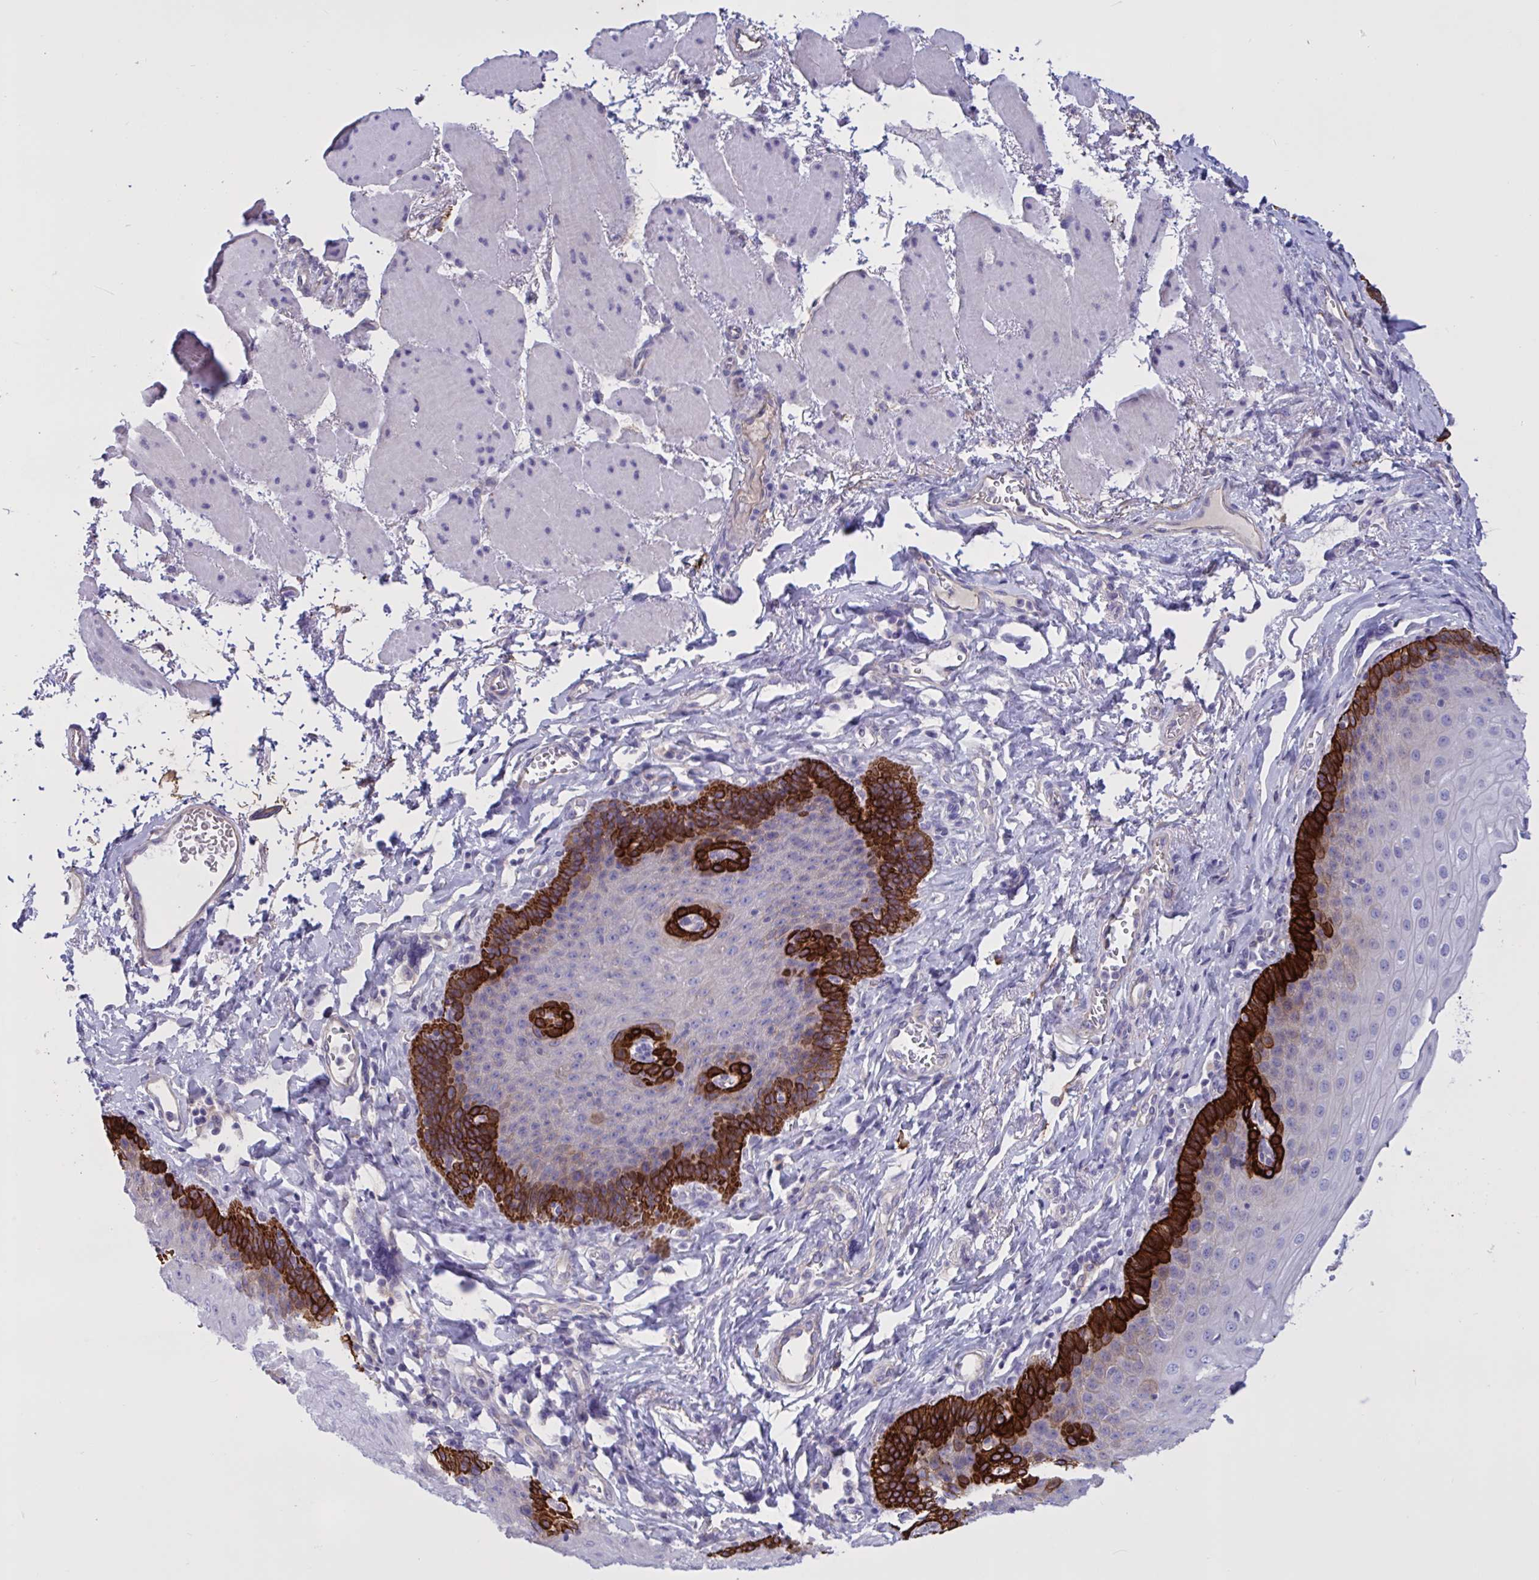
{"staining": {"intensity": "strong", "quantity": "<25%", "location": "cytoplasmic/membranous"}, "tissue": "esophagus", "cell_type": "Squamous epithelial cells", "image_type": "normal", "snomed": [{"axis": "morphology", "description": "Normal tissue, NOS"}, {"axis": "topography", "description": "Esophagus"}], "caption": "DAB immunohistochemical staining of benign esophagus demonstrates strong cytoplasmic/membranous protein expression in approximately <25% of squamous epithelial cells. (DAB (3,3'-diaminobenzidine) = brown stain, brightfield microscopy at high magnification).", "gene": "SLC66A1", "patient": {"sex": "female", "age": 81}}